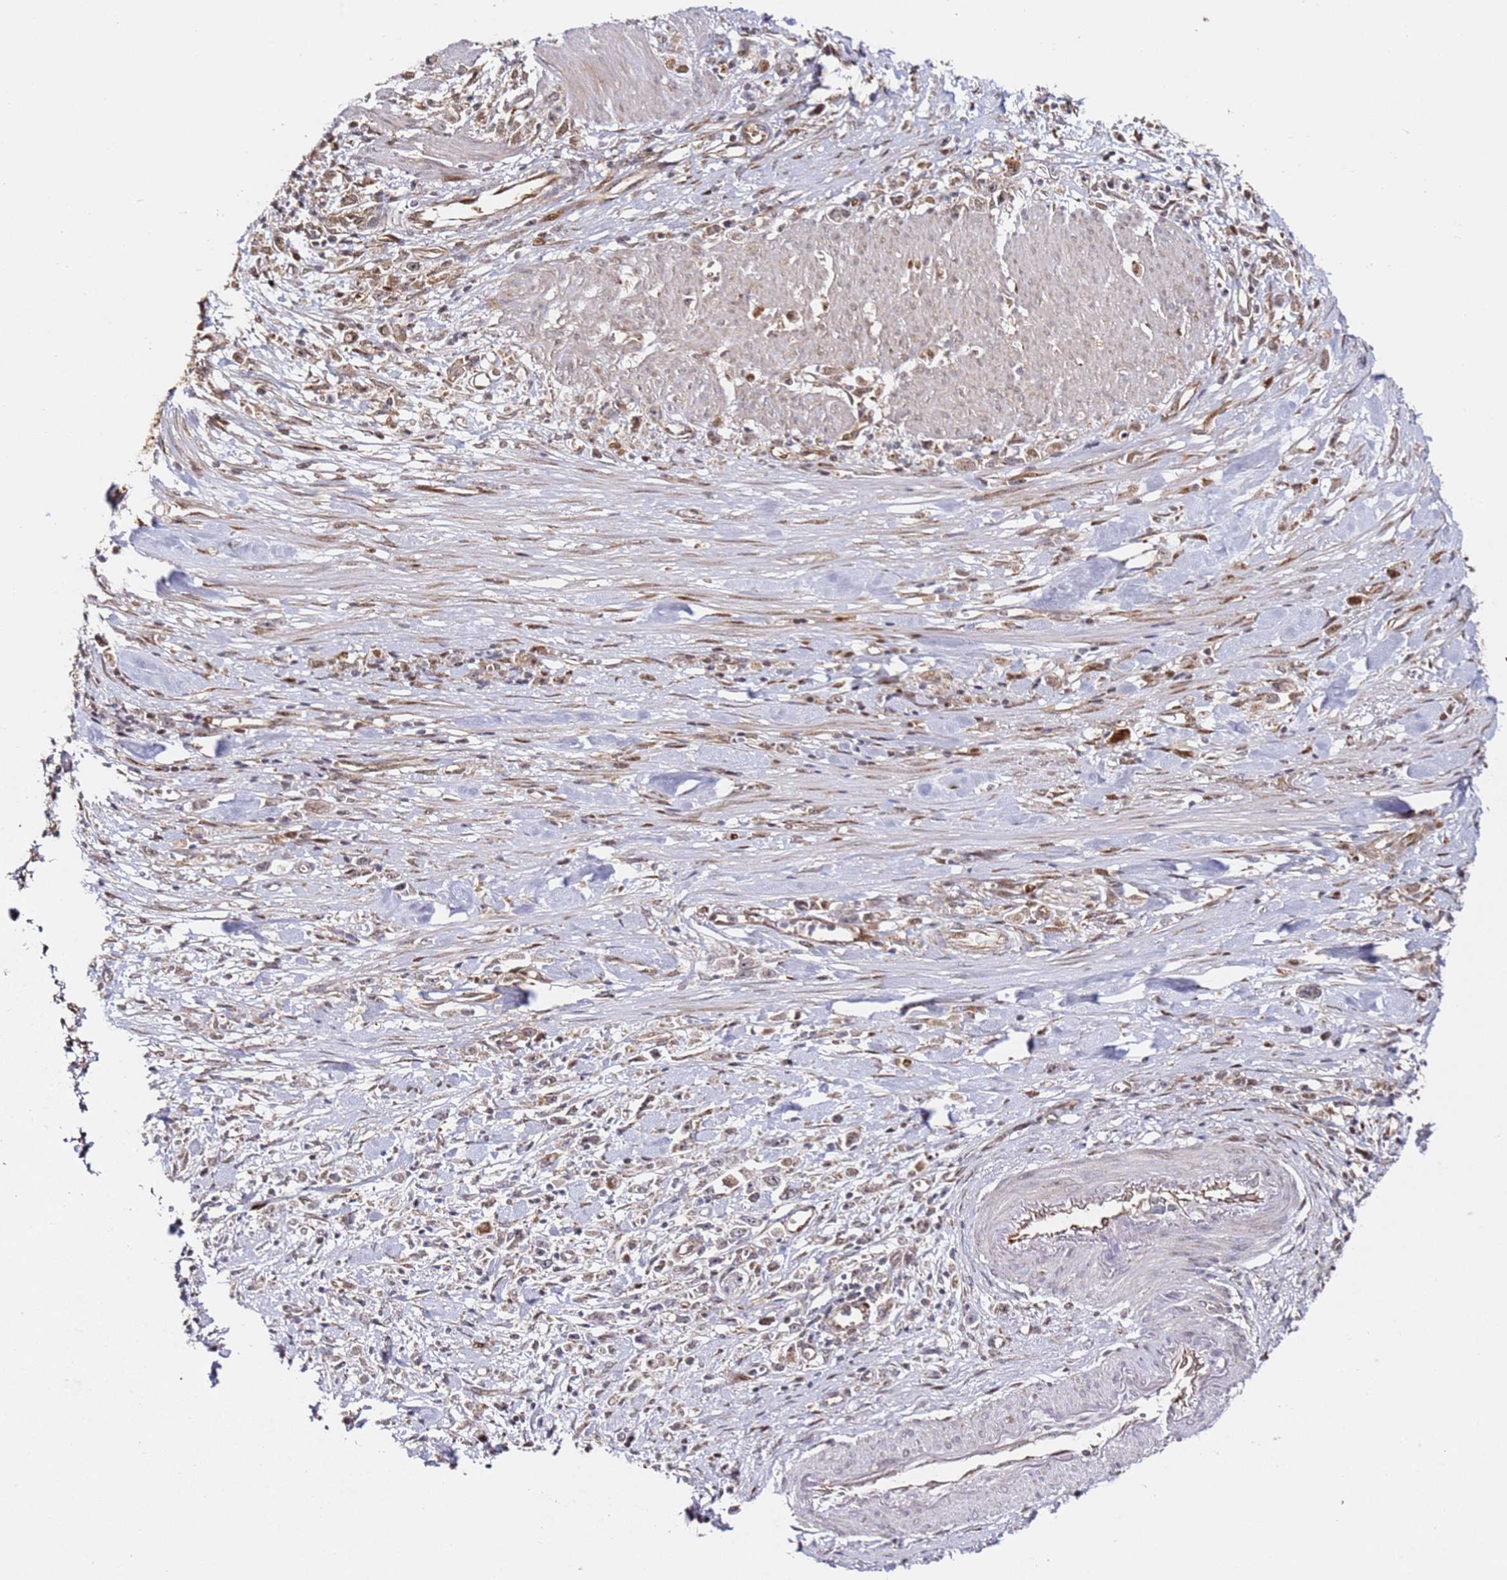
{"staining": {"intensity": "weak", "quantity": "25%-75%", "location": "cytoplasmic/membranous"}, "tissue": "stomach cancer", "cell_type": "Tumor cells", "image_type": "cancer", "snomed": [{"axis": "morphology", "description": "Adenocarcinoma, NOS"}, {"axis": "topography", "description": "Stomach"}], "caption": "Adenocarcinoma (stomach) stained with a protein marker exhibits weak staining in tumor cells.", "gene": "SMOX", "patient": {"sex": "female", "age": 59}}